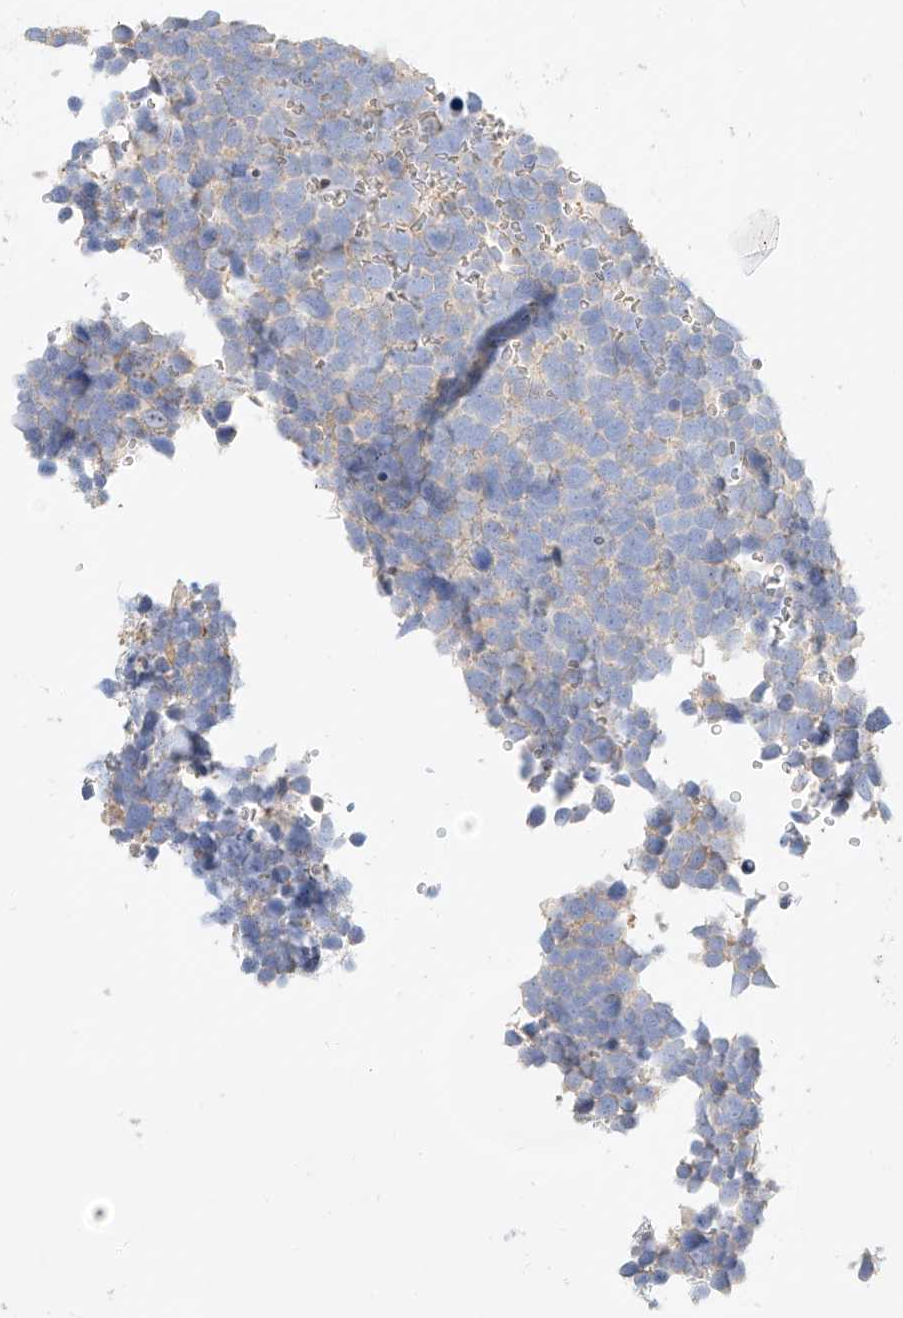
{"staining": {"intensity": "negative", "quantity": "none", "location": "none"}, "tissue": "urothelial cancer", "cell_type": "Tumor cells", "image_type": "cancer", "snomed": [{"axis": "morphology", "description": "Urothelial carcinoma, High grade"}, {"axis": "topography", "description": "Urinary bladder"}], "caption": "Image shows no significant protein positivity in tumor cells of high-grade urothelial carcinoma. The staining is performed using DAB (3,3'-diaminobenzidine) brown chromogen with nuclei counter-stained in using hematoxylin.", "gene": "KCNH5", "patient": {"sex": "female", "age": 82}}